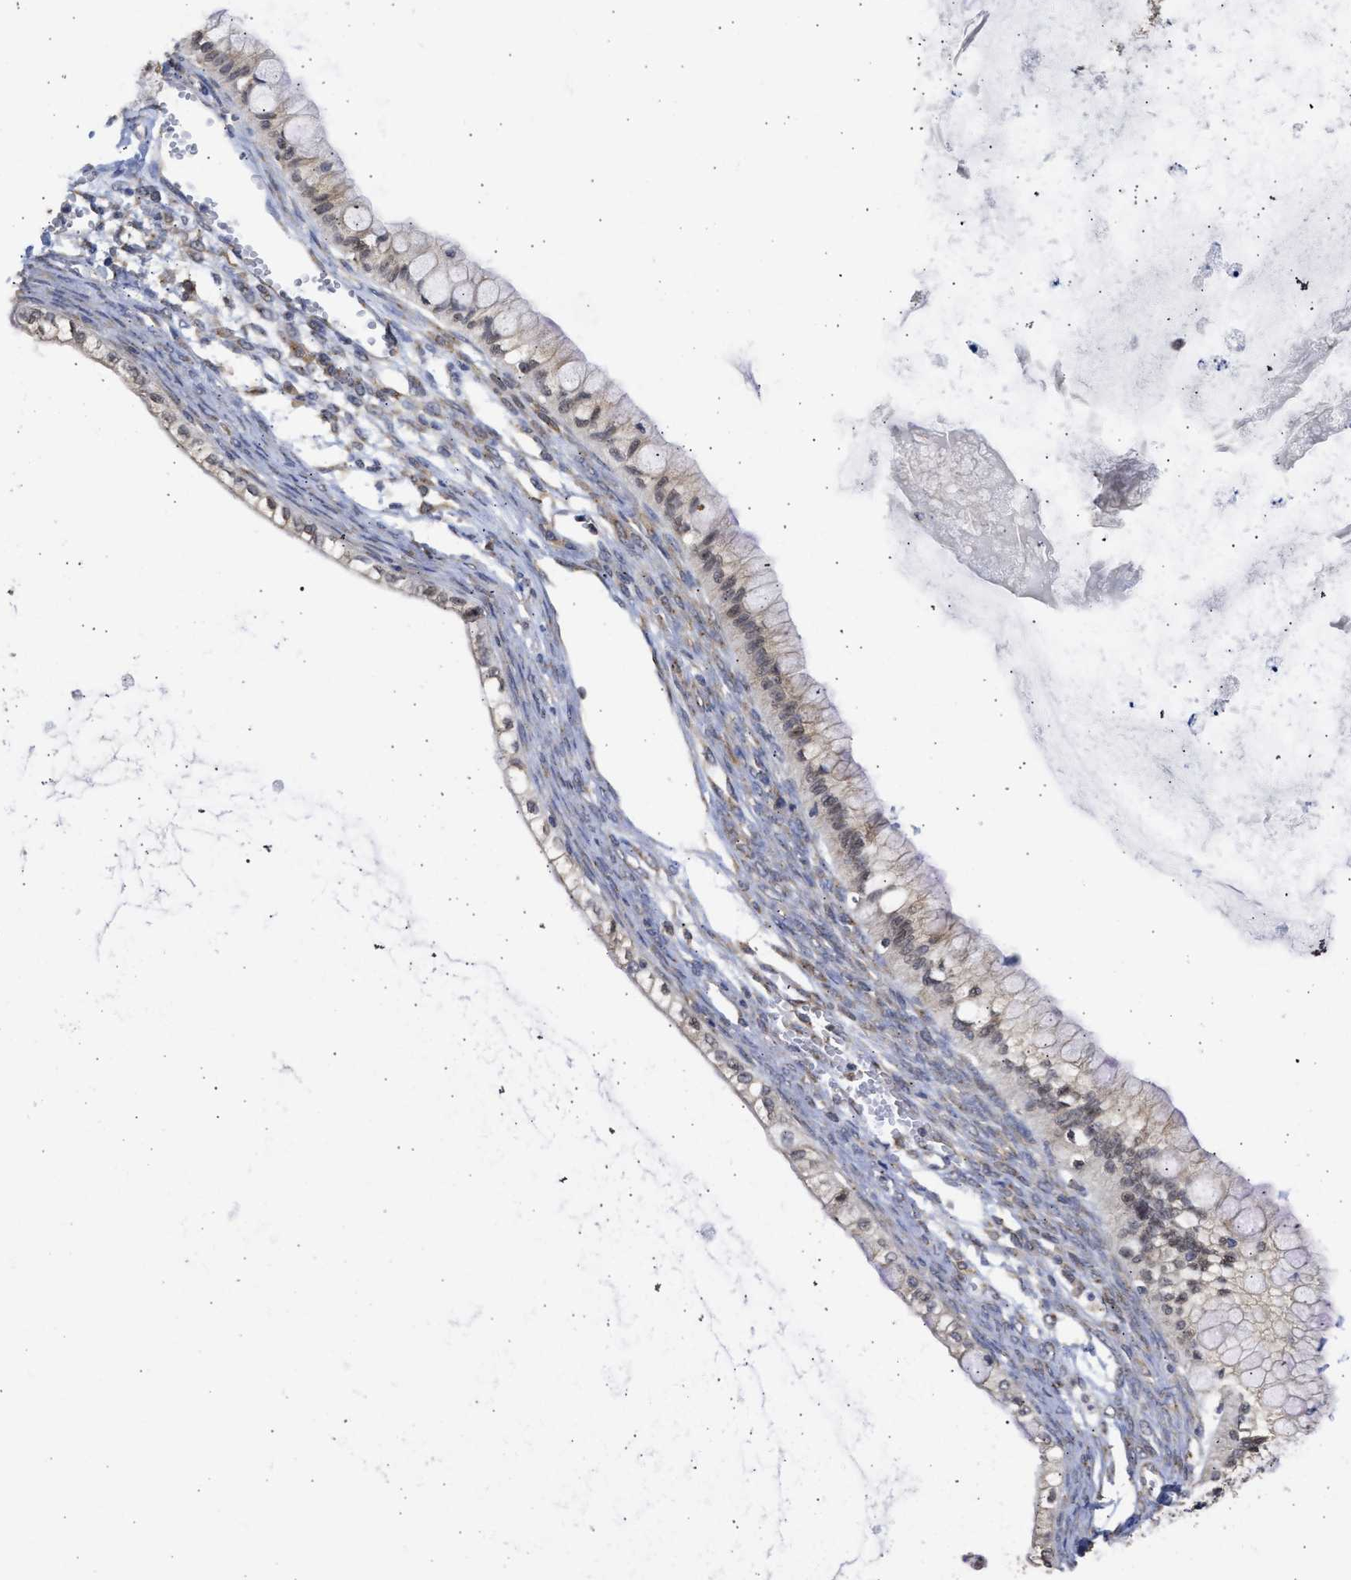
{"staining": {"intensity": "weak", "quantity": ">75%", "location": "cytoplasmic/membranous,nuclear"}, "tissue": "ovarian cancer", "cell_type": "Tumor cells", "image_type": "cancer", "snomed": [{"axis": "morphology", "description": "Cystadenocarcinoma, mucinous, NOS"}, {"axis": "topography", "description": "Ovary"}], "caption": "Immunohistochemistry micrograph of neoplastic tissue: ovarian cancer (mucinous cystadenocarcinoma) stained using immunohistochemistry exhibits low levels of weak protein expression localized specifically in the cytoplasmic/membranous and nuclear of tumor cells, appearing as a cytoplasmic/membranous and nuclear brown color.", "gene": "DNAJC1", "patient": {"sex": "female", "age": 57}}